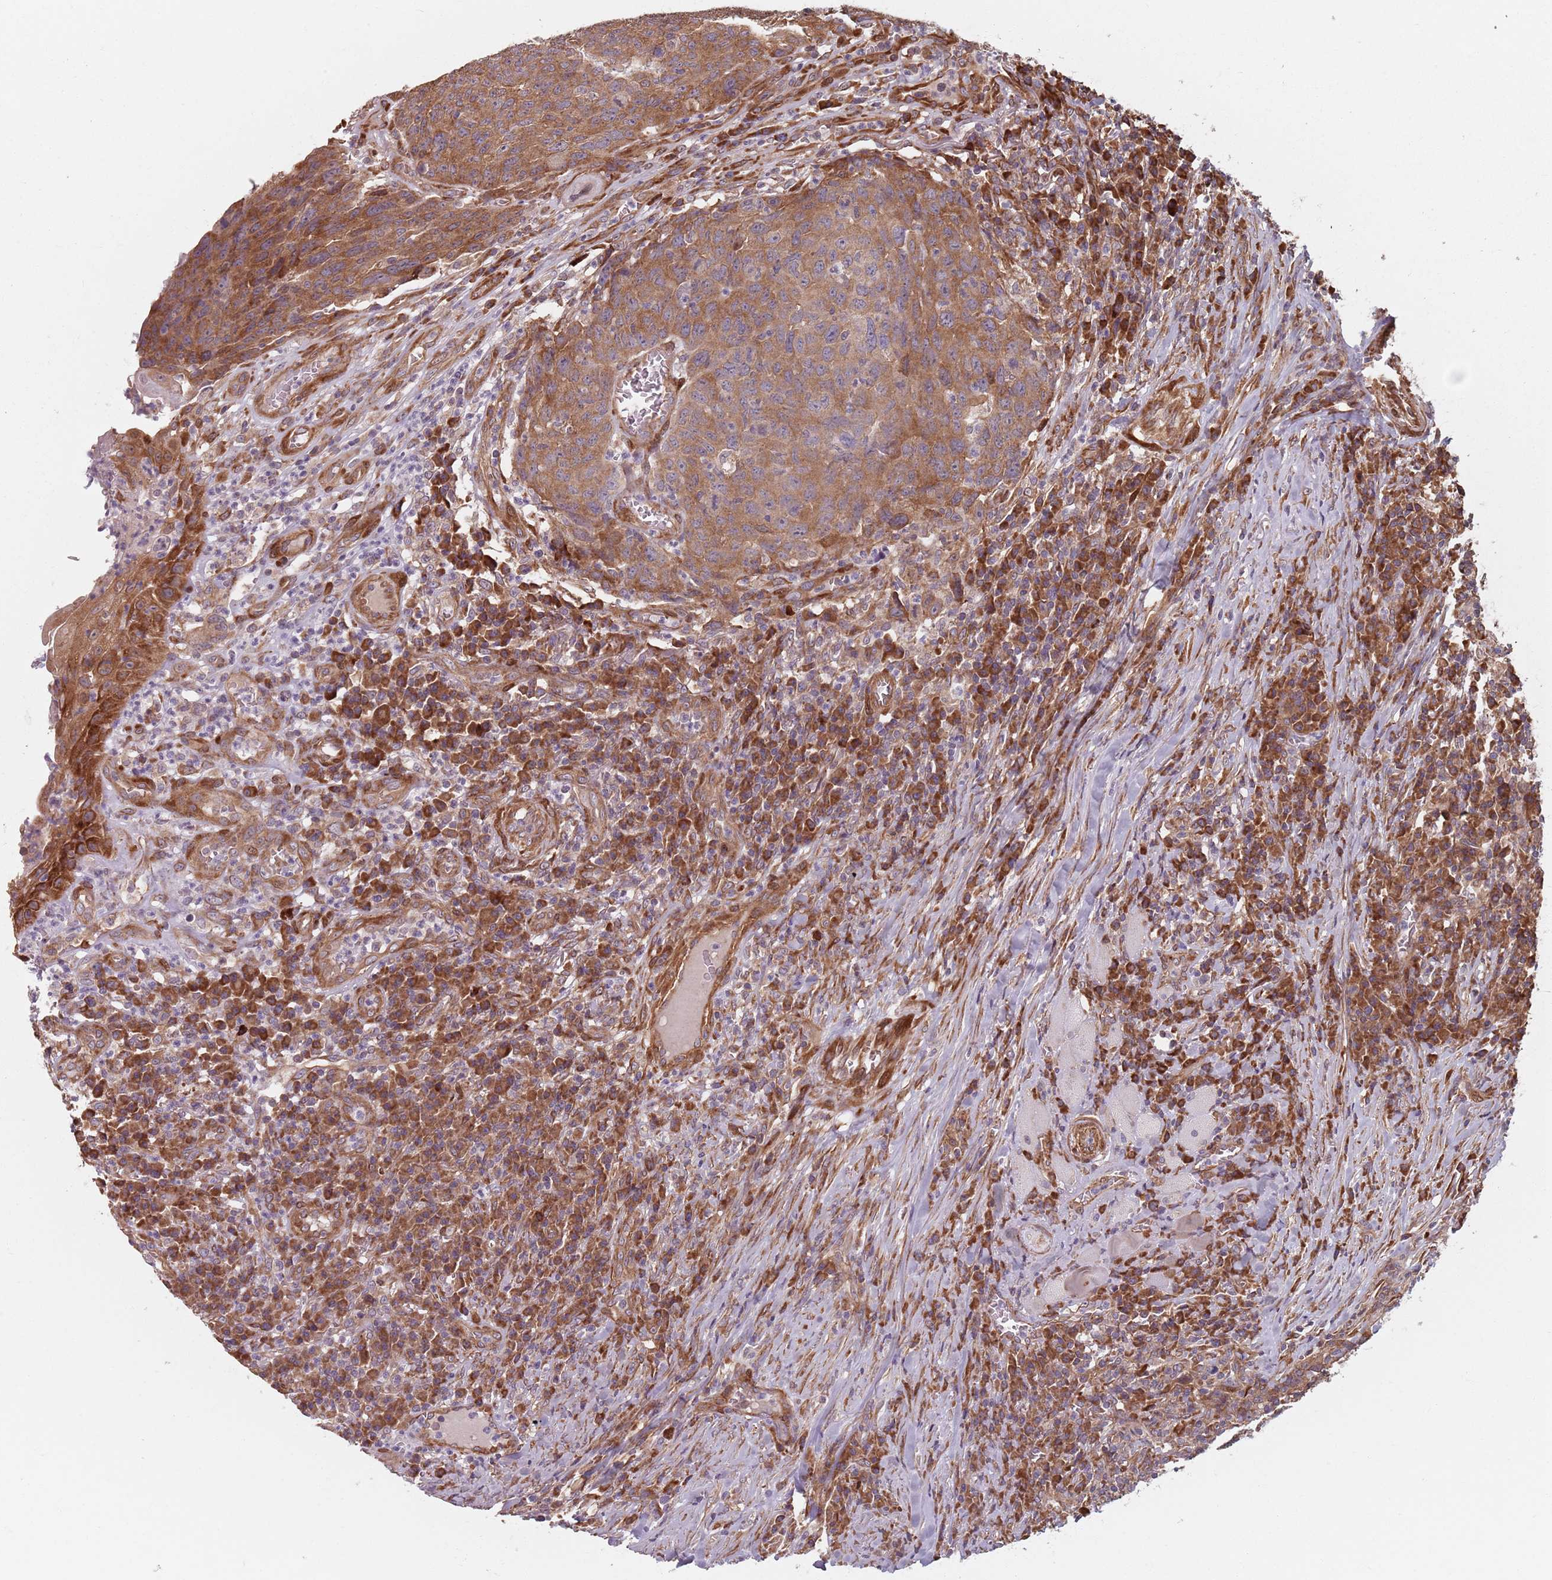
{"staining": {"intensity": "moderate", "quantity": ">75%", "location": "cytoplasmic/membranous"}, "tissue": "head and neck cancer", "cell_type": "Tumor cells", "image_type": "cancer", "snomed": [{"axis": "morphology", "description": "Squamous cell carcinoma, NOS"}, {"axis": "topography", "description": "Head-Neck"}], "caption": "There is medium levels of moderate cytoplasmic/membranous expression in tumor cells of head and neck cancer, as demonstrated by immunohistochemical staining (brown color).", "gene": "NOTCH3", "patient": {"sex": "male", "age": 66}}